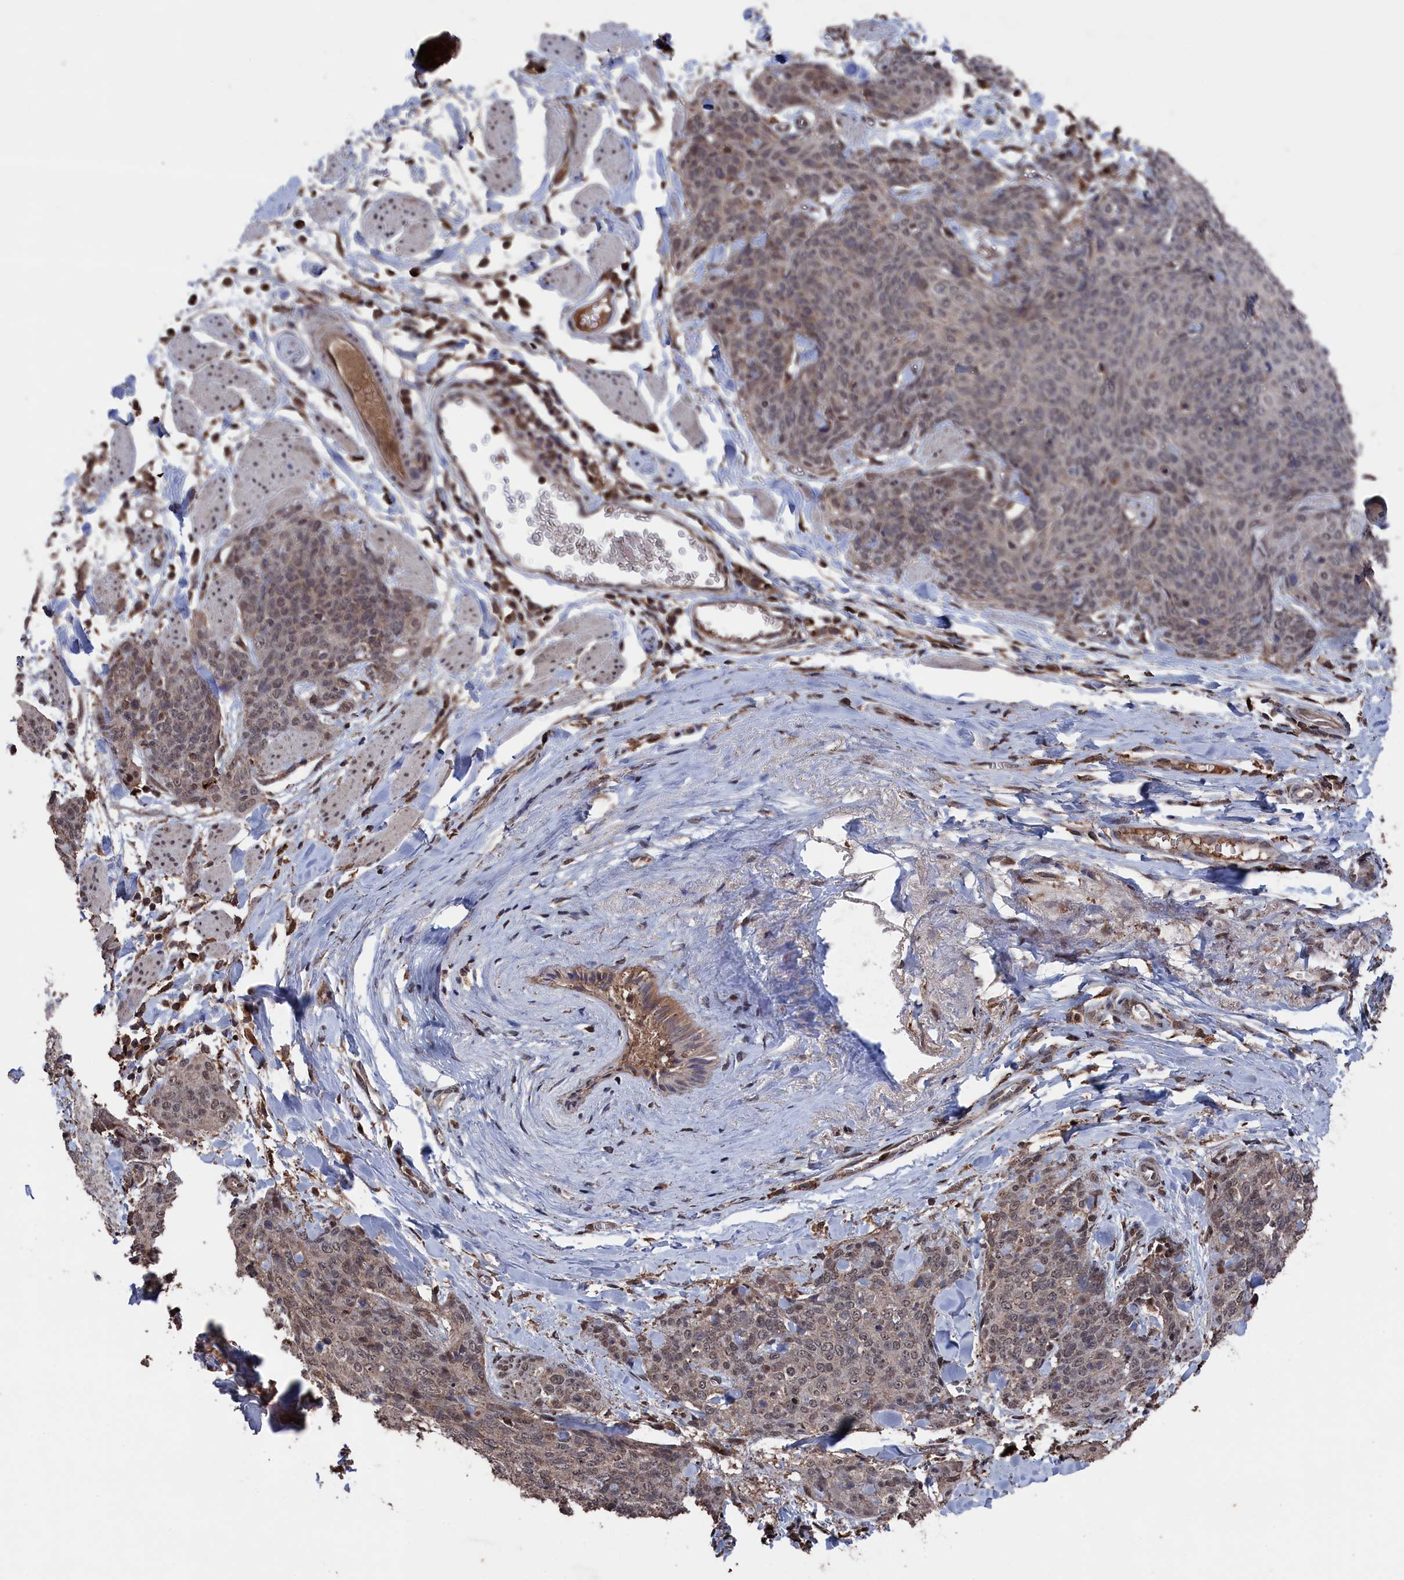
{"staining": {"intensity": "weak", "quantity": ">75%", "location": "nuclear"}, "tissue": "skin cancer", "cell_type": "Tumor cells", "image_type": "cancer", "snomed": [{"axis": "morphology", "description": "Squamous cell carcinoma, NOS"}, {"axis": "topography", "description": "Skin"}, {"axis": "topography", "description": "Vulva"}], "caption": "Human squamous cell carcinoma (skin) stained with a protein marker reveals weak staining in tumor cells.", "gene": "CEACAM21", "patient": {"sex": "female", "age": 85}}